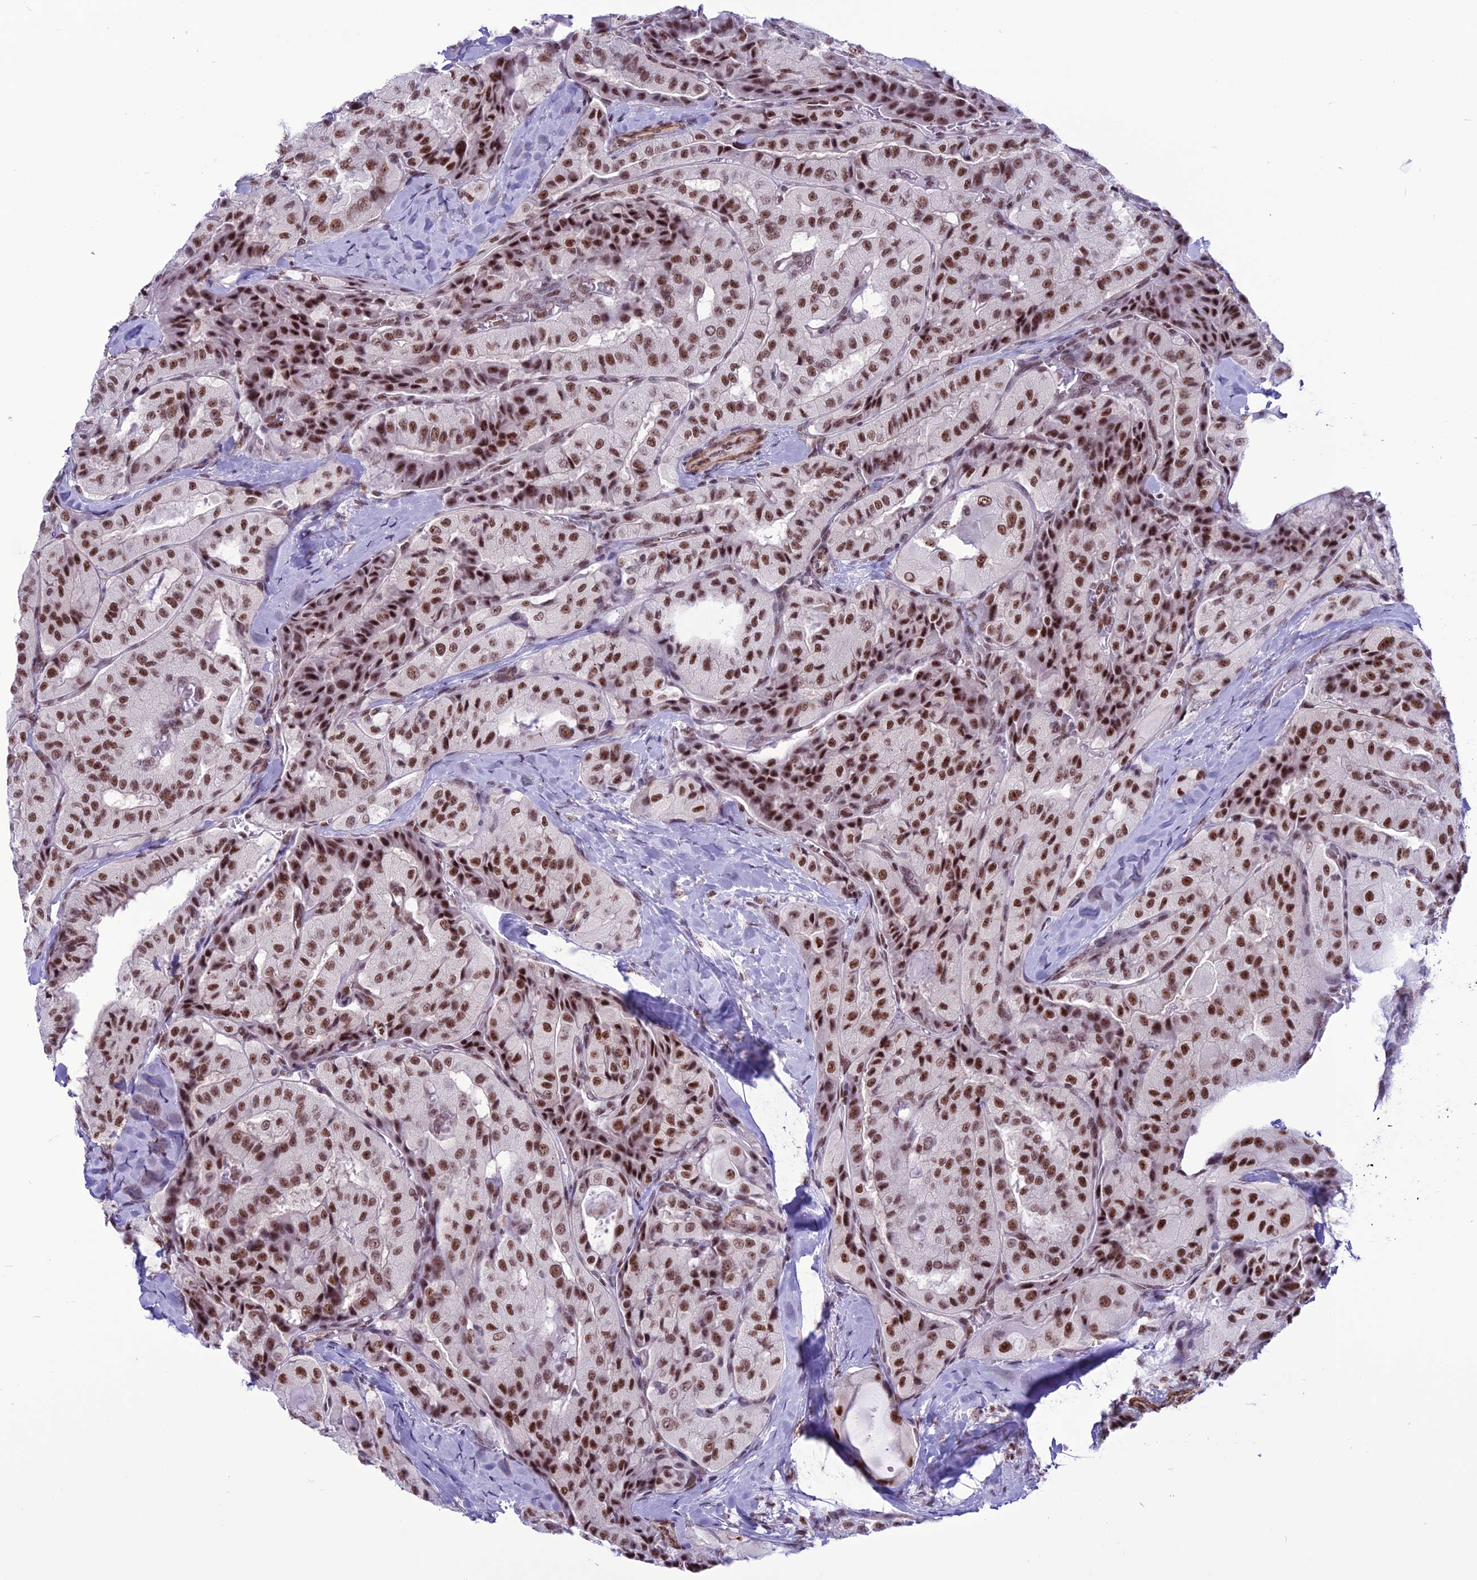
{"staining": {"intensity": "strong", "quantity": ">75%", "location": "nuclear"}, "tissue": "thyroid cancer", "cell_type": "Tumor cells", "image_type": "cancer", "snomed": [{"axis": "morphology", "description": "Normal tissue, NOS"}, {"axis": "morphology", "description": "Papillary adenocarcinoma, NOS"}, {"axis": "topography", "description": "Thyroid gland"}], "caption": "The image displays immunohistochemical staining of papillary adenocarcinoma (thyroid). There is strong nuclear expression is appreciated in about >75% of tumor cells. The staining was performed using DAB to visualize the protein expression in brown, while the nuclei were stained in blue with hematoxylin (Magnification: 20x).", "gene": "U2AF1", "patient": {"sex": "female", "age": 59}}